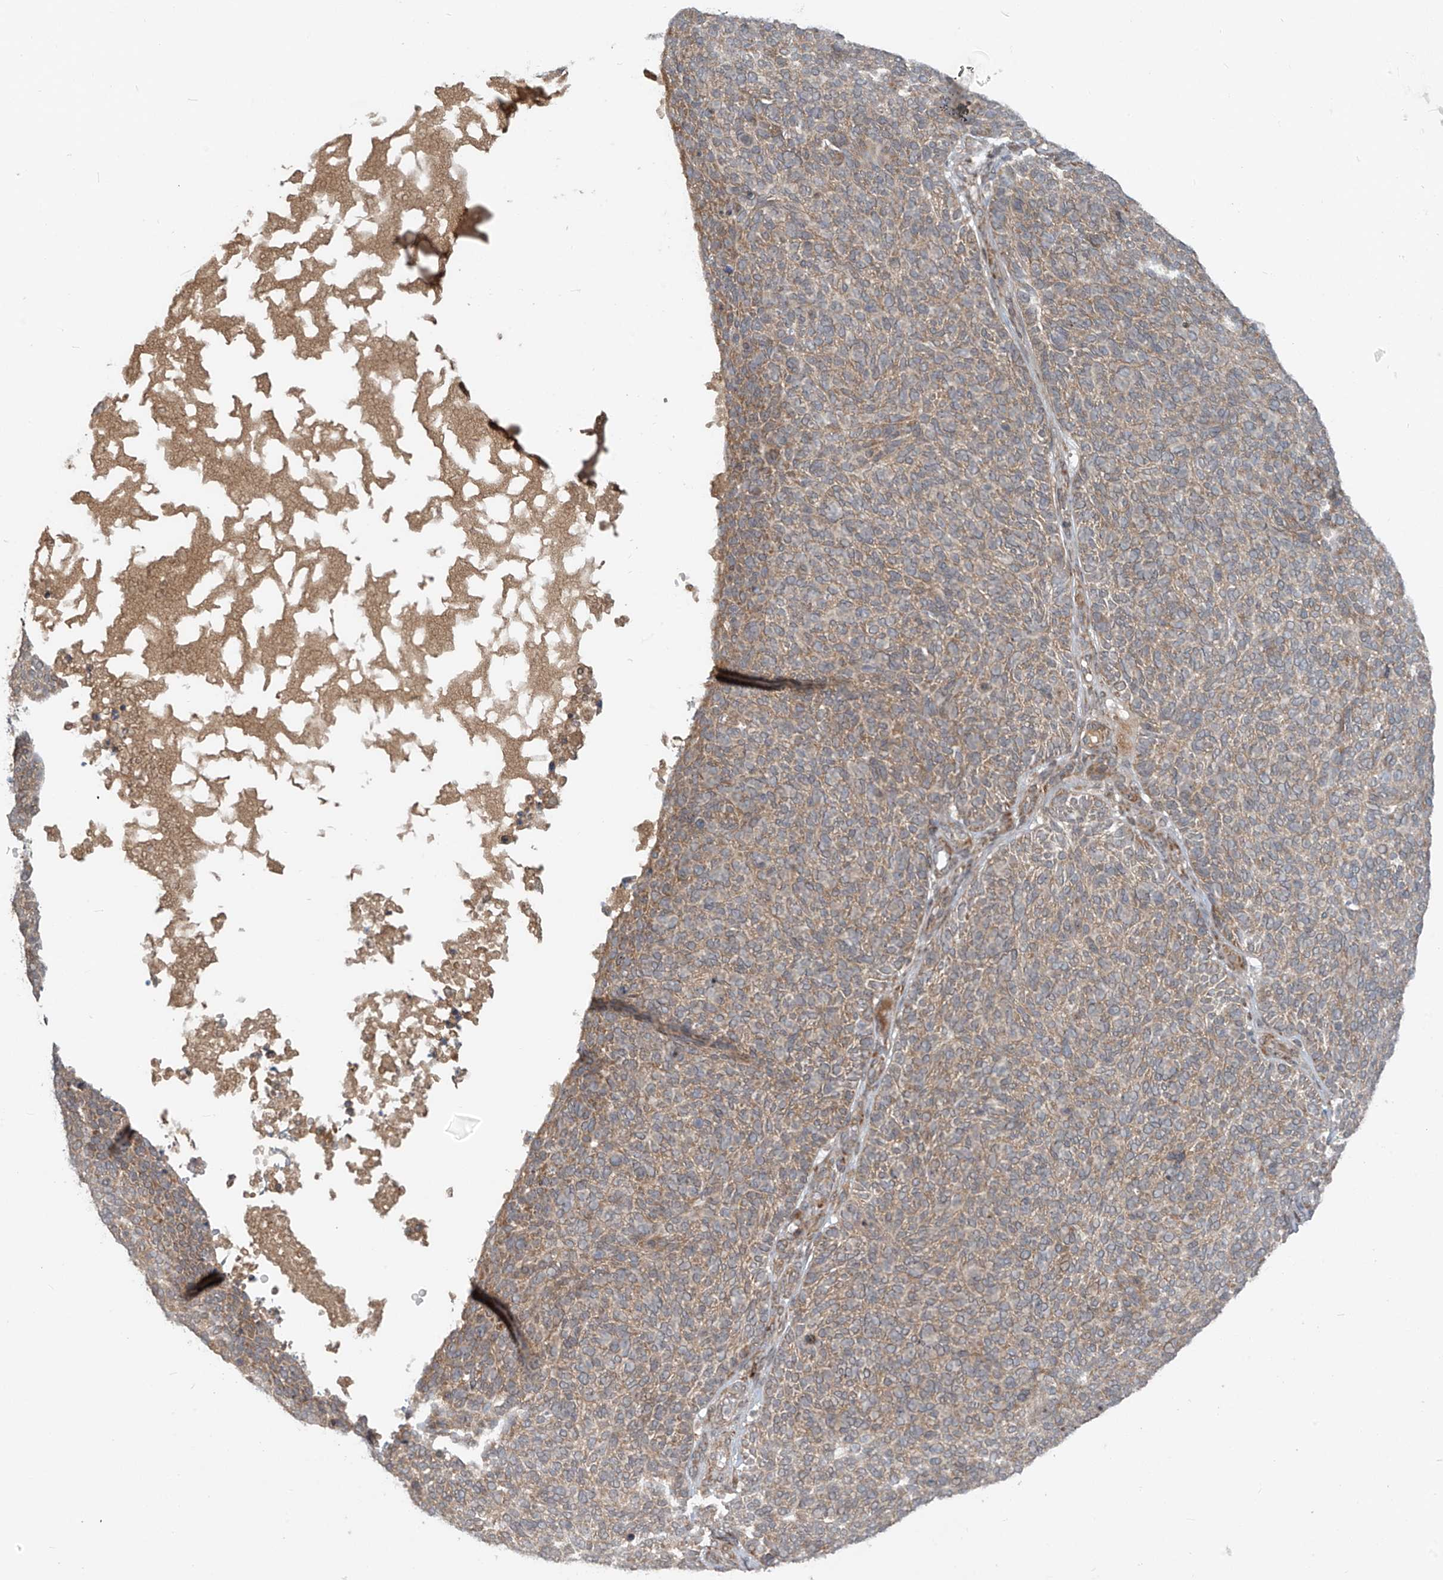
{"staining": {"intensity": "moderate", "quantity": ">75%", "location": "cytoplasmic/membranous"}, "tissue": "skin cancer", "cell_type": "Tumor cells", "image_type": "cancer", "snomed": [{"axis": "morphology", "description": "Squamous cell carcinoma, NOS"}, {"axis": "topography", "description": "Skin"}], "caption": "Moderate cytoplasmic/membranous positivity for a protein is appreciated in about >75% of tumor cells of skin squamous cell carcinoma using IHC.", "gene": "KATNIP", "patient": {"sex": "female", "age": 90}}